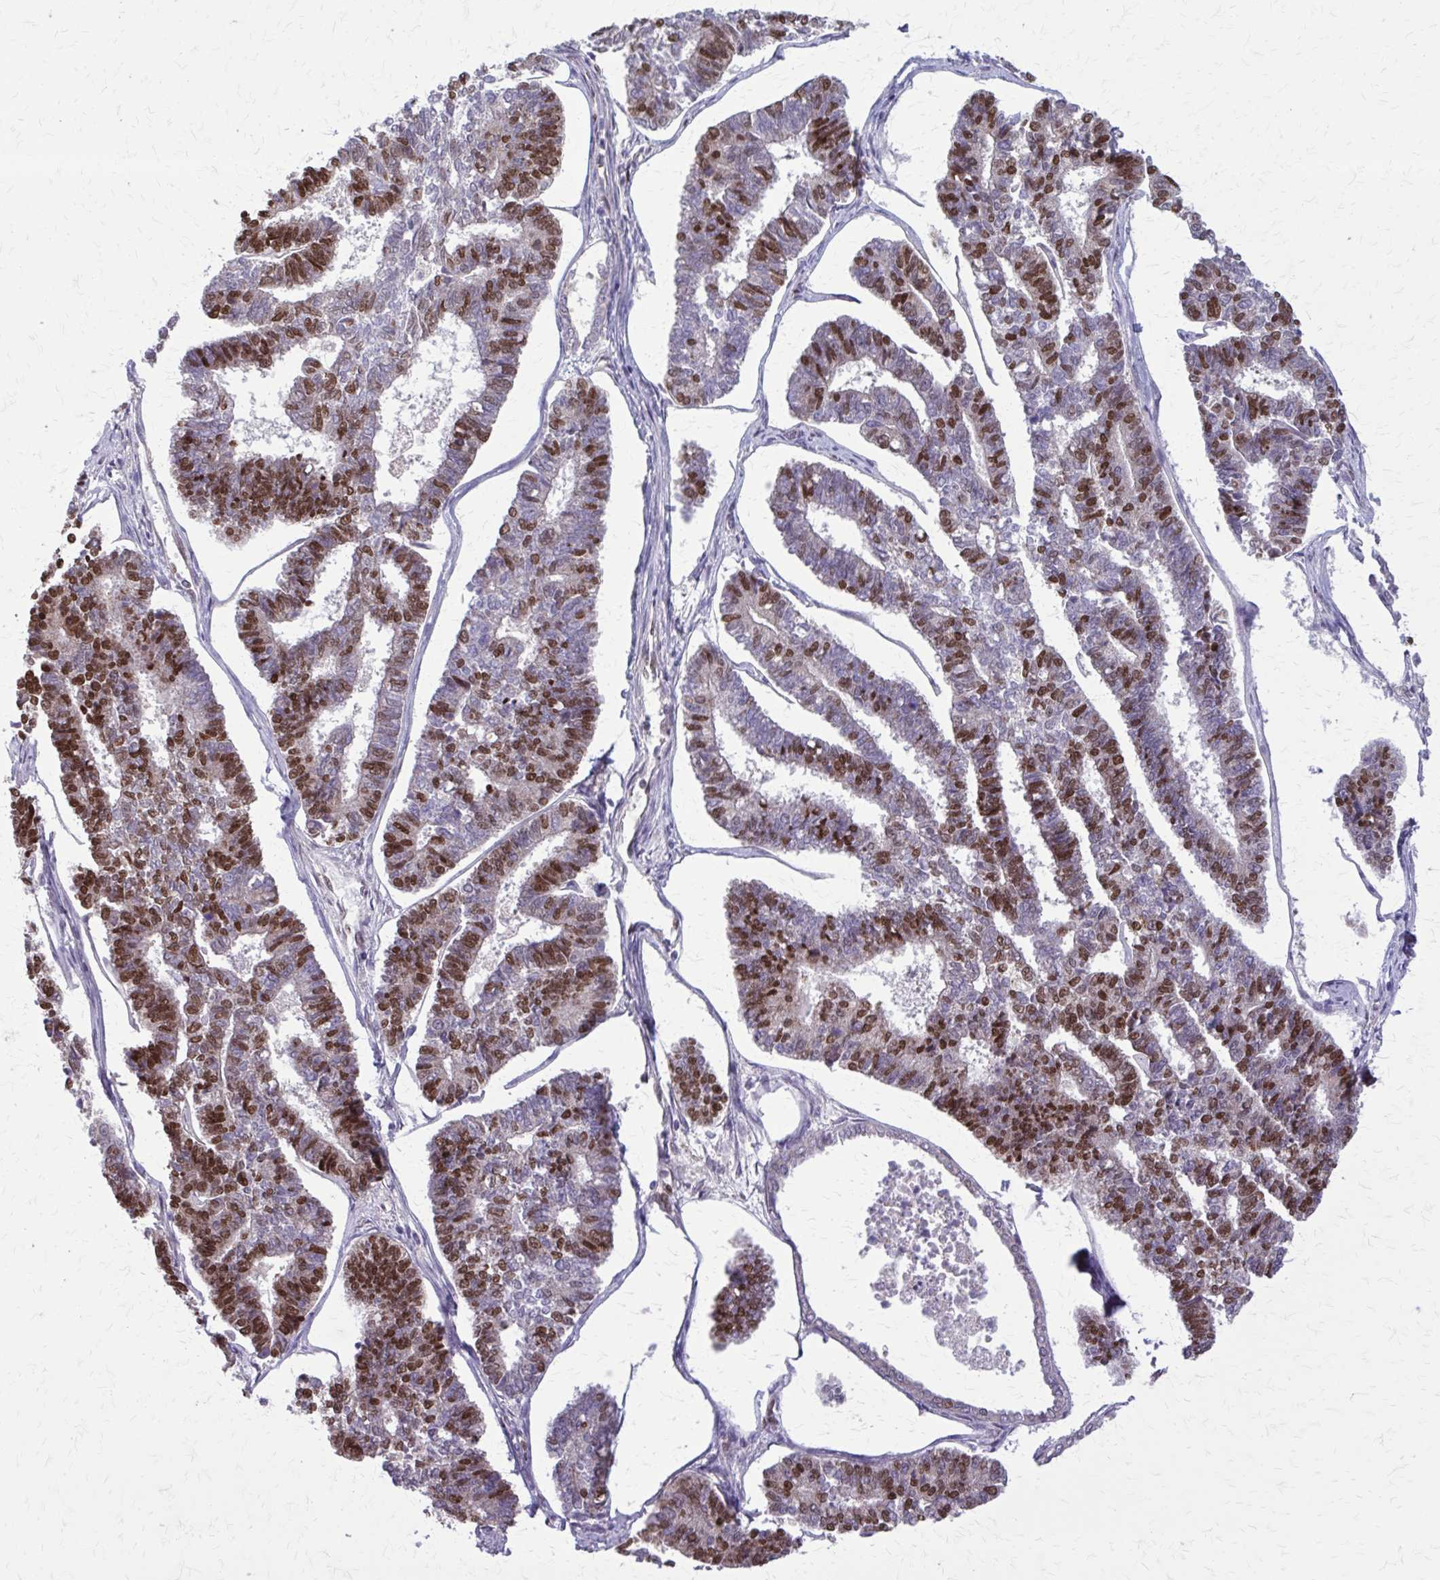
{"staining": {"intensity": "strong", "quantity": "25%-75%", "location": "nuclear"}, "tissue": "endometrial cancer", "cell_type": "Tumor cells", "image_type": "cancer", "snomed": [{"axis": "morphology", "description": "Adenocarcinoma, NOS"}, {"axis": "topography", "description": "Endometrium"}], "caption": "Protein expression analysis of endometrial cancer reveals strong nuclear positivity in approximately 25%-75% of tumor cells.", "gene": "TTF1", "patient": {"sex": "female", "age": 70}}